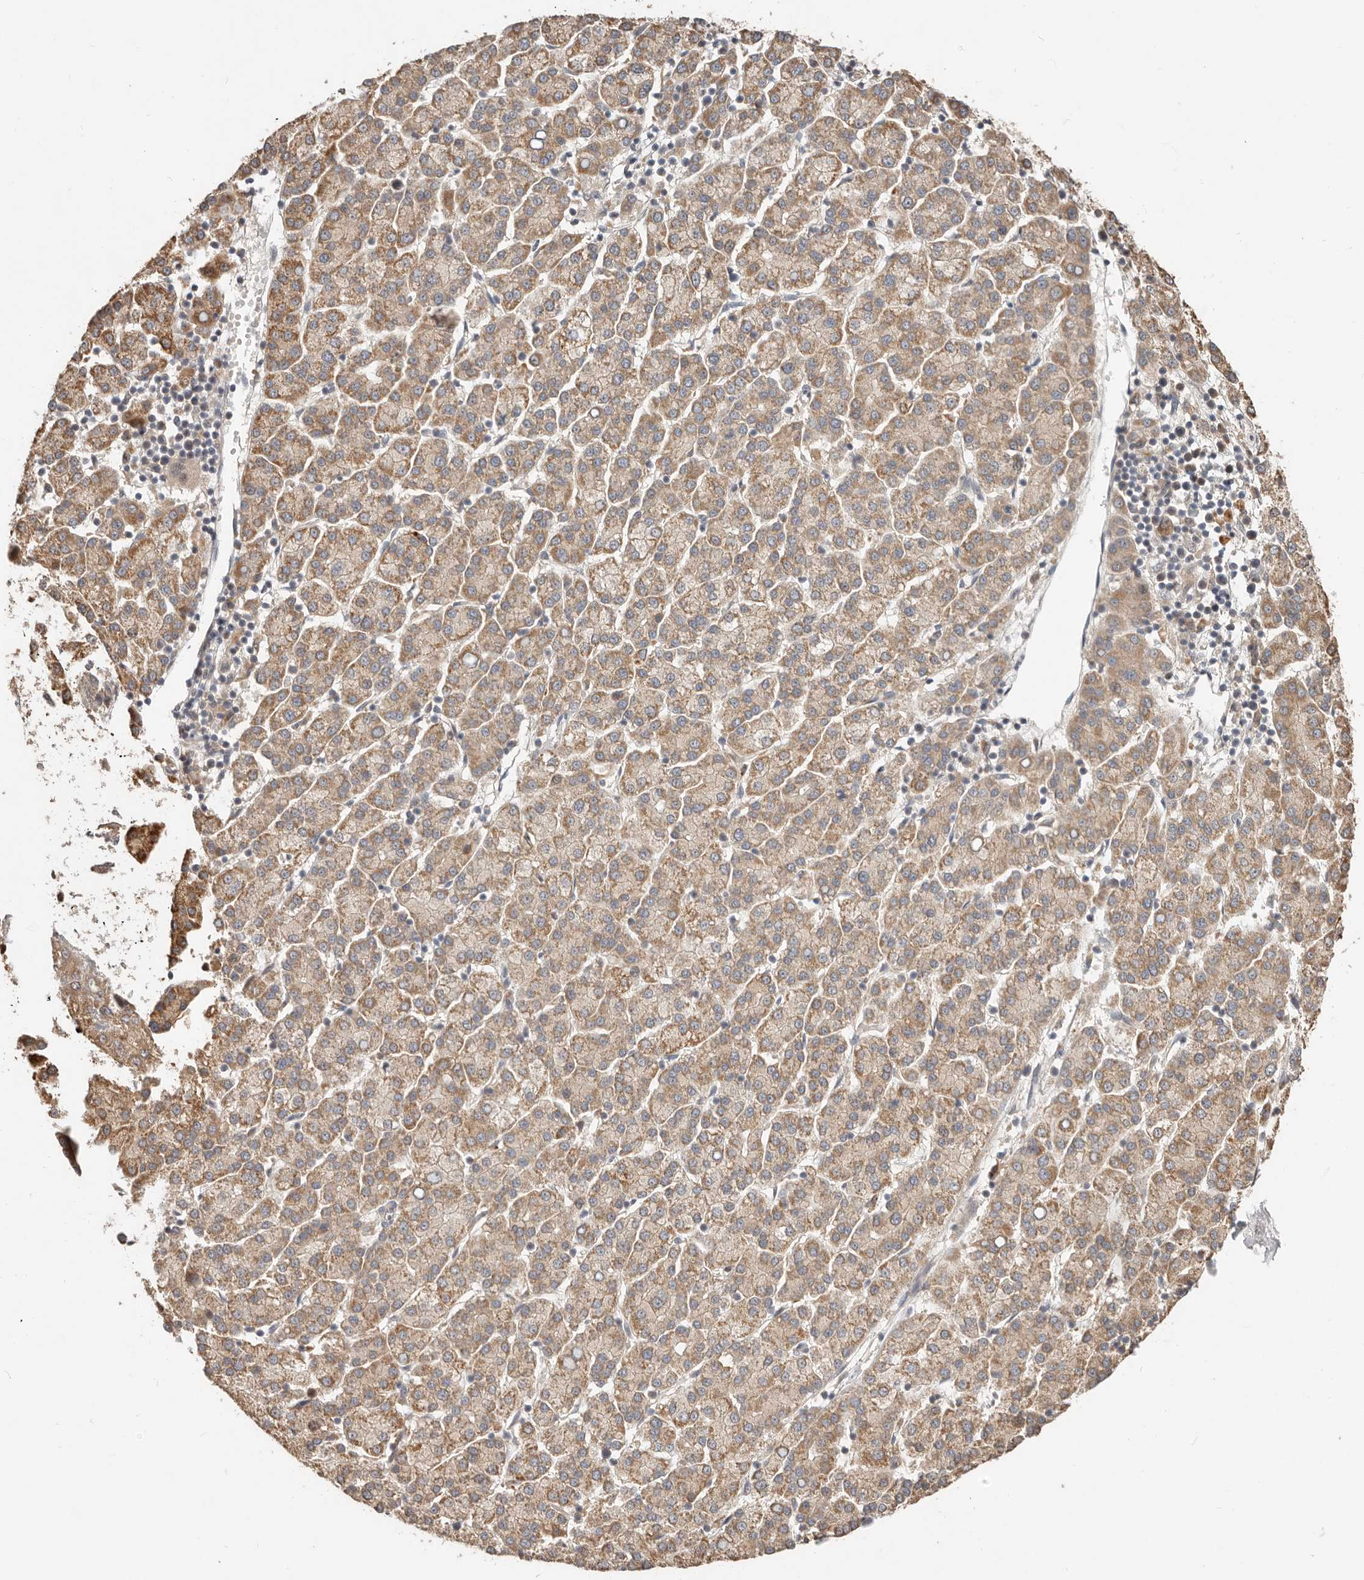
{"staining": {"intensity": "moderate", "quantity": ">75%", "location": "cytoplasmic/membranous"}, "tissue": "liver cancer", "cell_type": "Tumor cells", "image_type": "cancer", "snomed": [{"axis": "morphology", "description": "Carcinoma, Hepatocellular, NOS"}, {"axis": "topography", "description": "Liver"}], "caption": "DAB (3,3'-diaminobenzidine) immunohistochemical staining of human liver cancer demonstrates moderate cytoplasmic/membranous protein staining in about >75% of tumor cells. (IHC, brightfield microscopy, high magnification).", "gene": "MTFR2", "patient": {"sex": "female", "age": 58}}